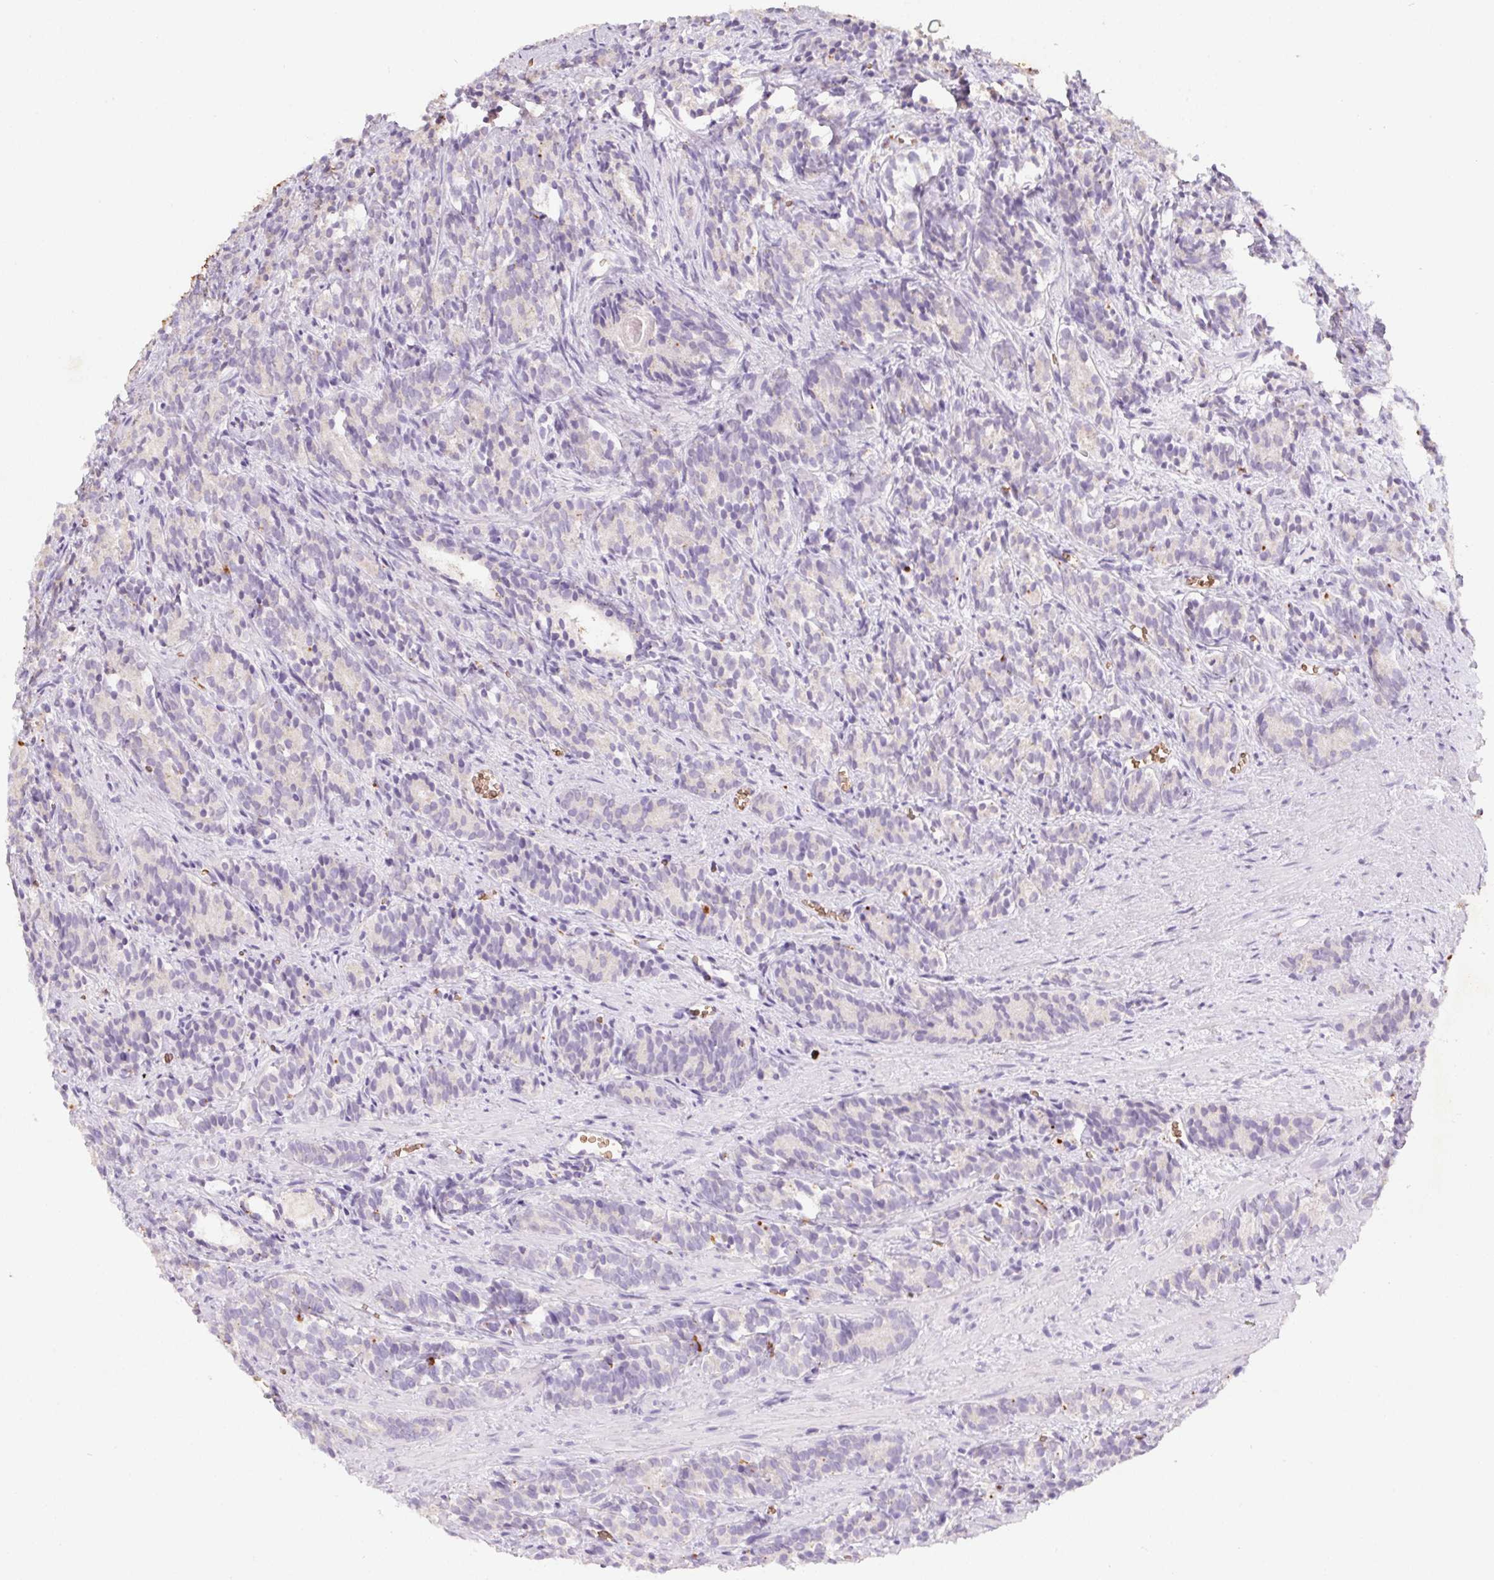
{"staining": {"intensity": "negative", "quantity": "none", "location": "none"}, "tissue": "prostate cancer", "cell_type": "Tumor cells", "image_type": "cancer", "snomed": [{"axis": "morphology", "description": "Adenocarcinoma, High grade"}, {"axis": "topography", "description": "Prostate"}], "caption": "This is an immunohistochemistry (IHC) micrograph of high-grade adenocarcinoma (prostate). There is no positivity in tumor cells.", "gene": "DCD", "patient": {"sex": "male", "age": 84}}